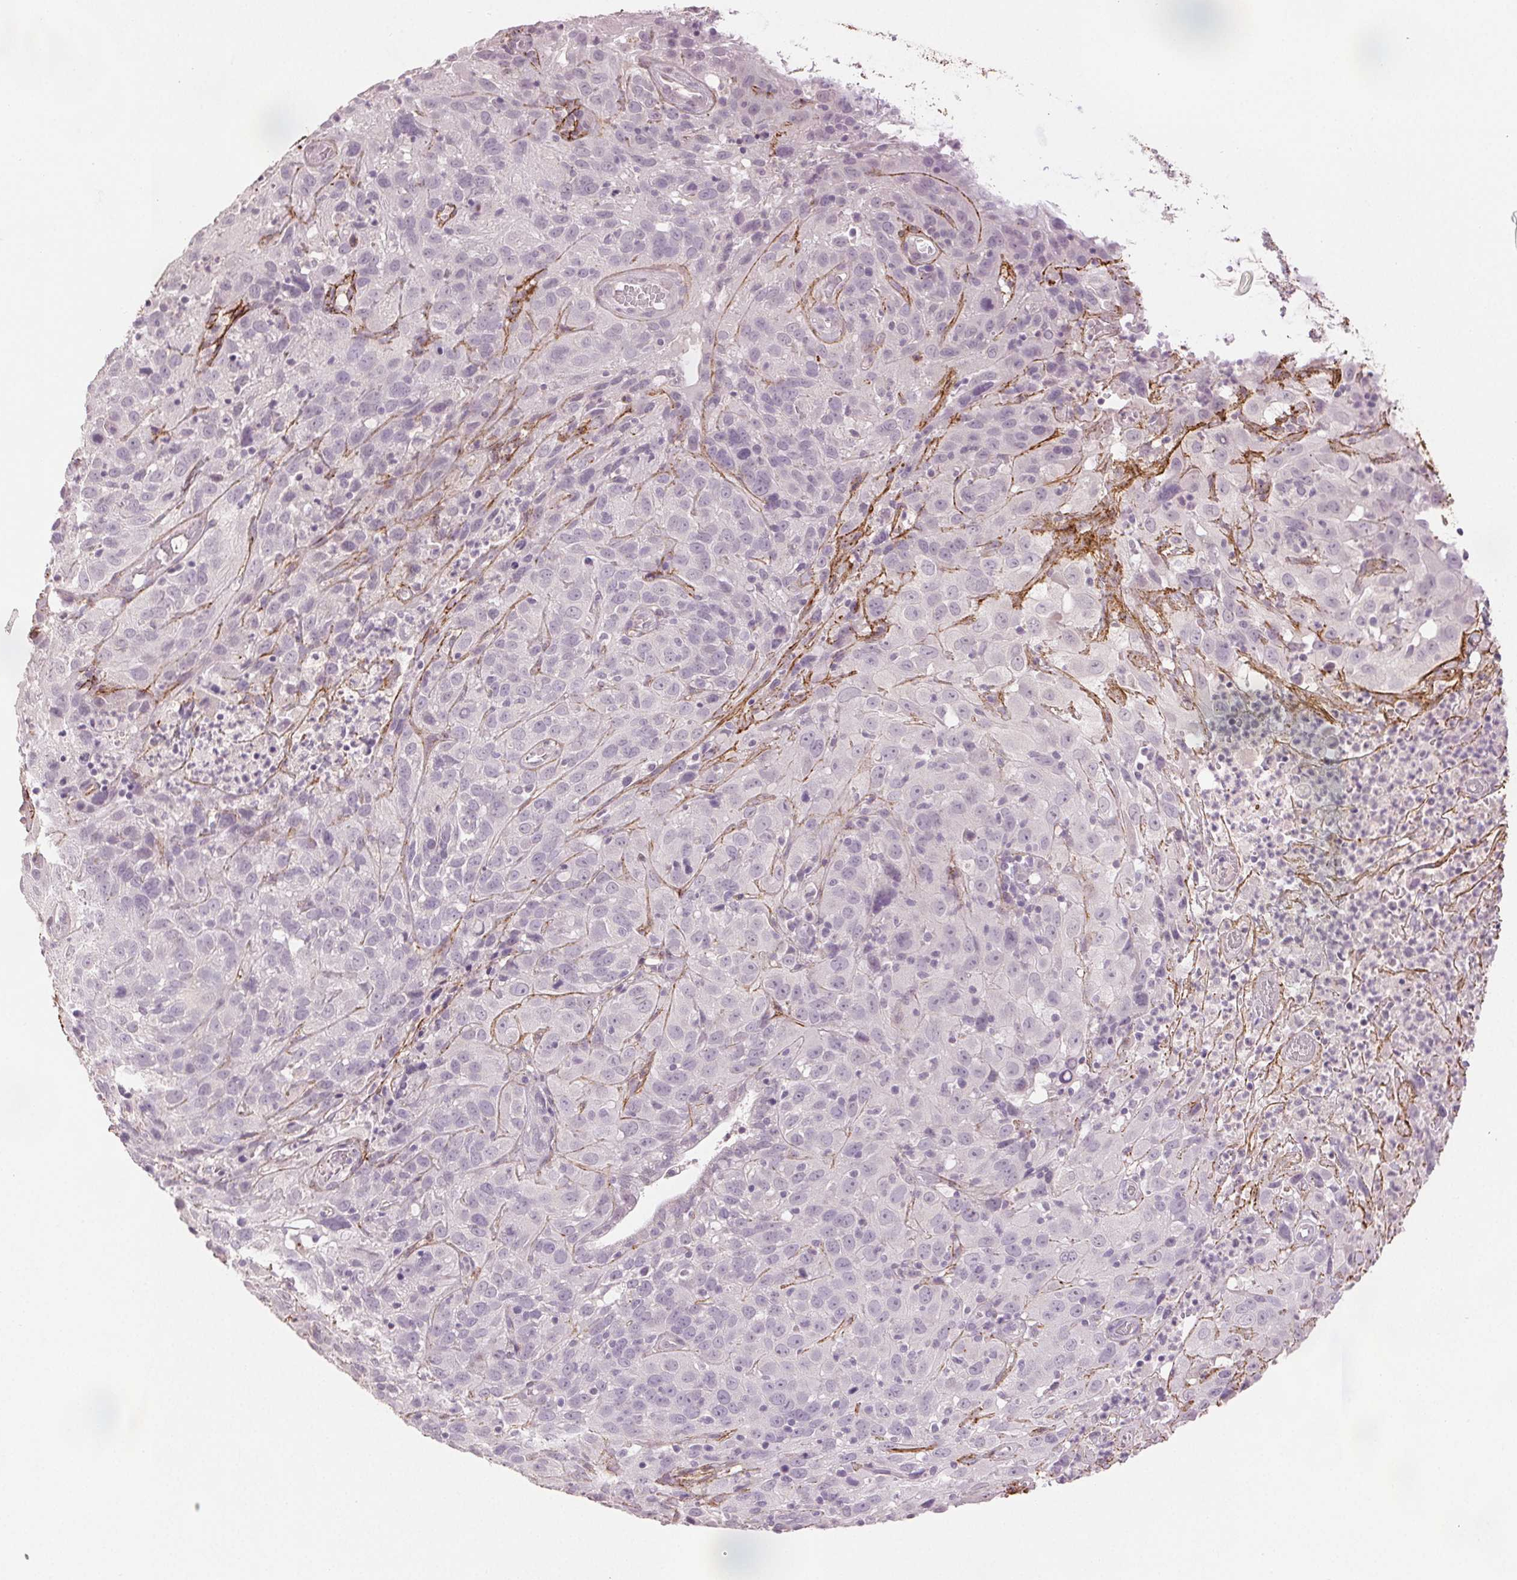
{"staining": {"intensity": "negative", "quantity": "none", "location": "none"}, "tissue": "cervical cancer", "cell_type": "Tumor cells", "image_type": "cancer", "snomed": [{"axis": "morphology", "description": "Squamous cell carcinoma, NOS"}, {"axis": "topography", "description": "Cervix"}], "caption": "IHC photomicrograph of neoplastic tissue: squamous cell carcinoma (cervical) stained with DAB (3,3'-diaminobenzidine) demonstrates no significant protein expression in tumor cells.", "gene": "FBN1", "patient": {"sex": "female", "age": 32}}